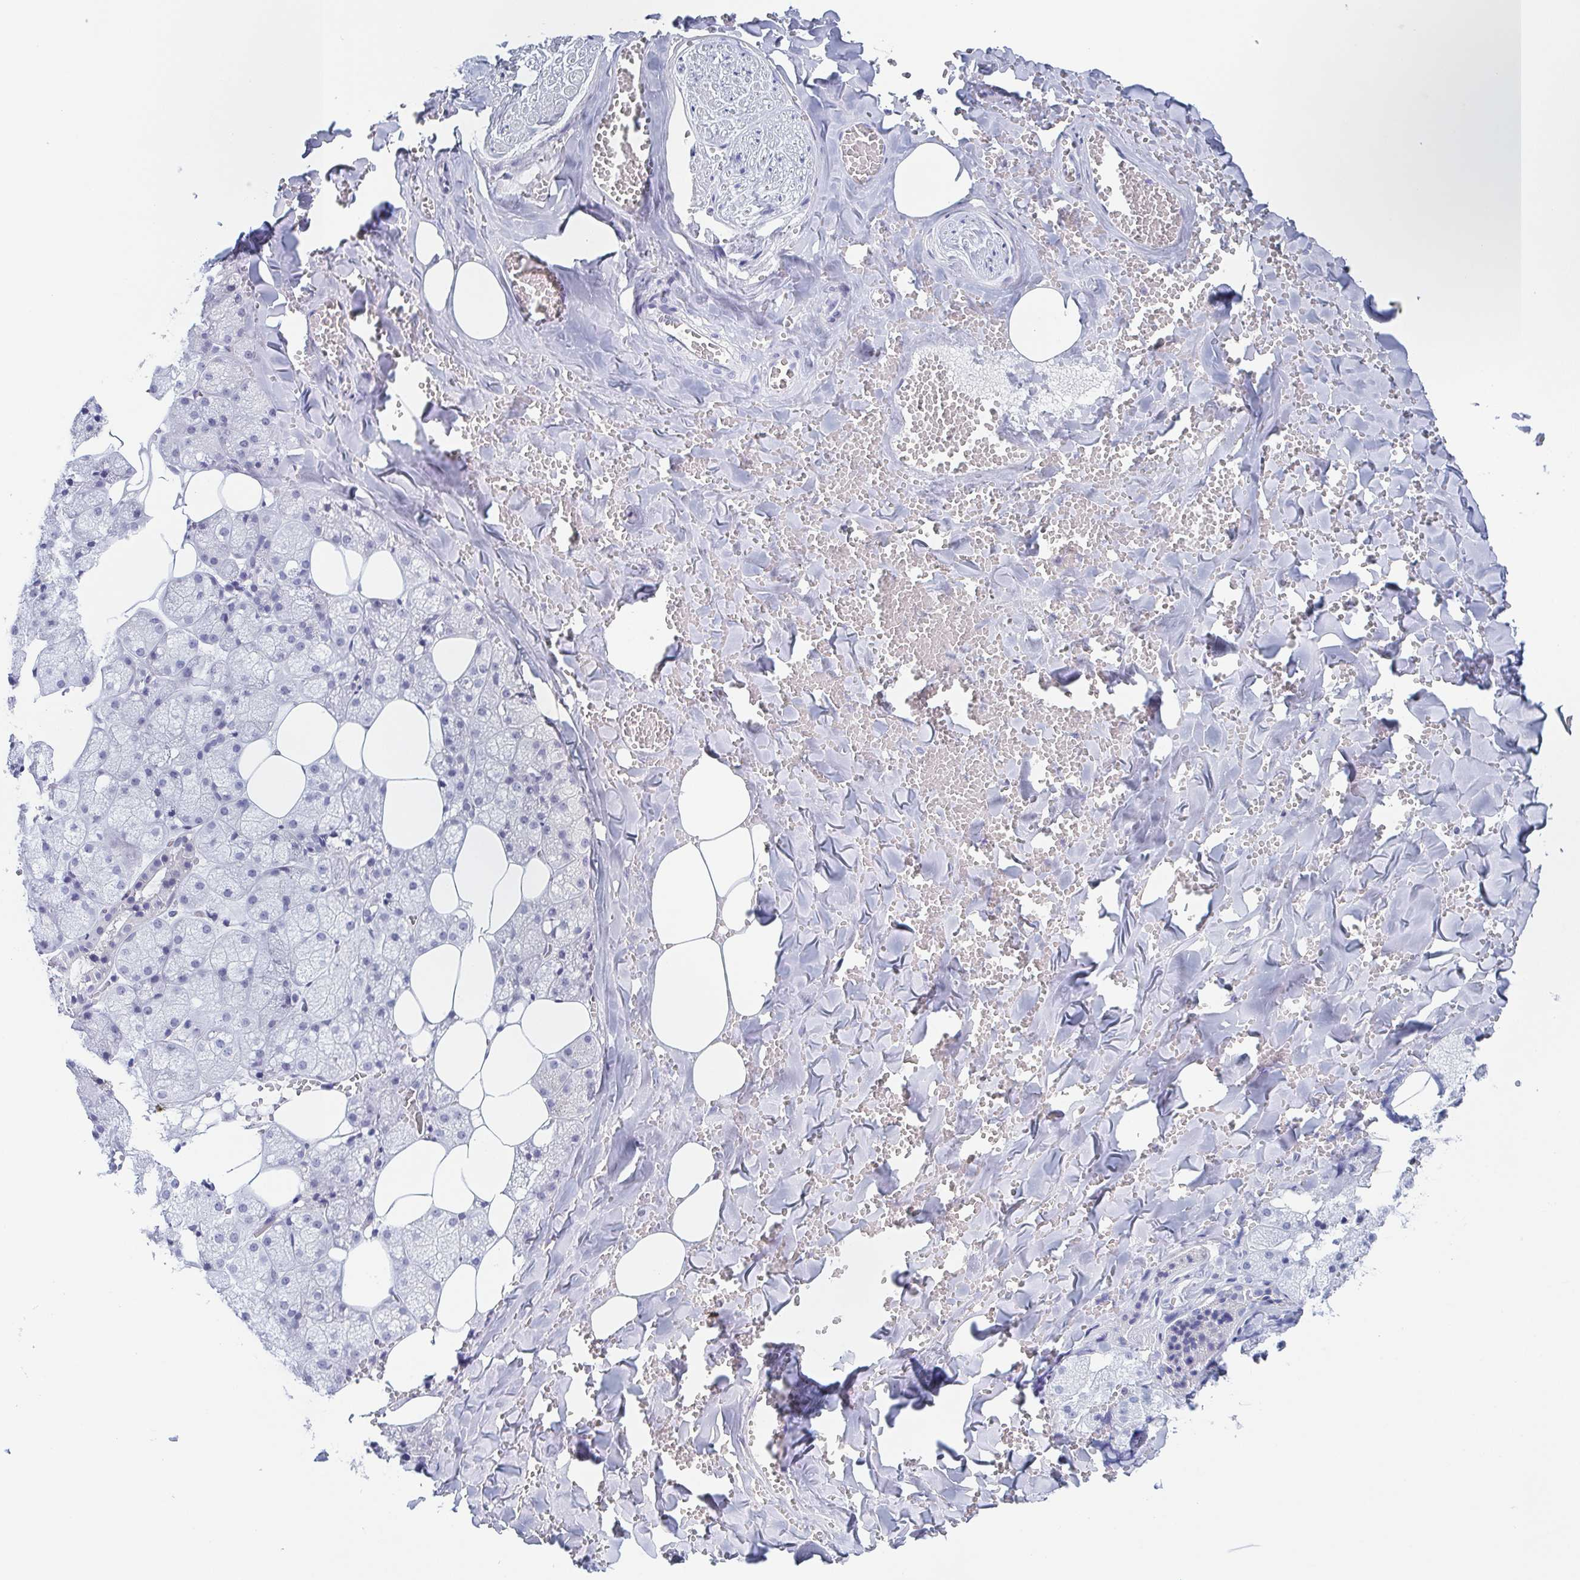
{"staining": {"intensity": "negative", "quantity": "none", "location": "none"}, "tissue": "salivary gland", "cell_type": "Glandular cells", "image_type": "normal", "snomed": [{"axis": "morphology", "description": "Normal tissue, NOS"}, {"axis": "topography", "description": "Salivary gland"}, {"axis": "topography", "description": "Peripheral nerve tissue"}], "caption": "The photomicrograph shows no significant staining in glandular cells of salivary gland. (DAB IHC with hematoxylin counter stain).", "gene": "REG4", "patient": {"sex": "male", "age": 38}}